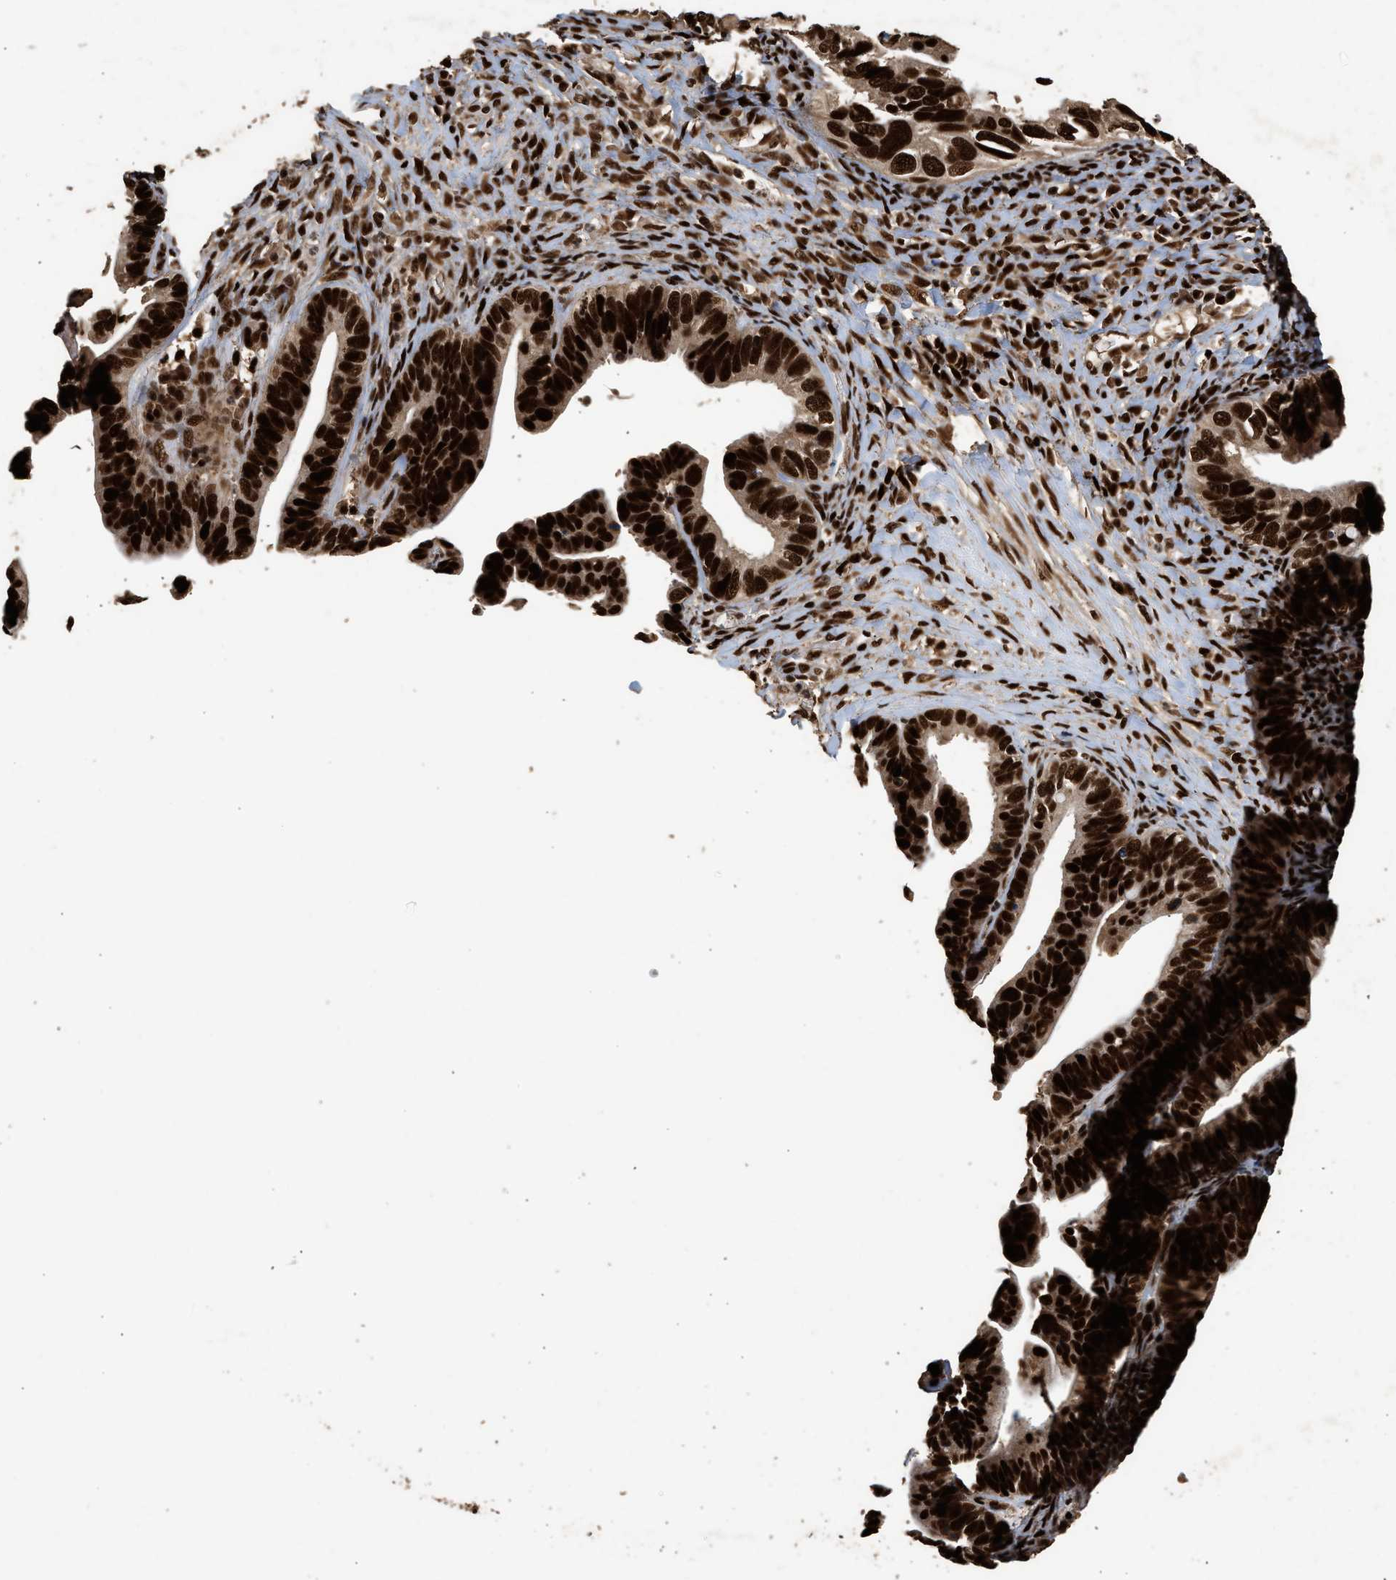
{"staining": {"intensity": "strong", "quantity": ">75%", "location": "cytoplasmic/membranous,nuclear"}, "tissue": "ovarian cancer", "cell_type": "Tumor cells", "image_type": "cancer", "snomed": [{"axis": "morphology", "description": "Cystadenocarcinoma, serous, NOS"}, {"axis": "topography", "description": "Ovary"}], "caption": "The micrograph shows a brown stain indicating the presence of a protein in the cytoplasmic/membranous and nuclear of tumor cells in ovarian cancer. (IHC, brightfield microscopy, high magnification).", "gene": "PPP4R3B", "patient": {"sex": "female", "age": 56}}